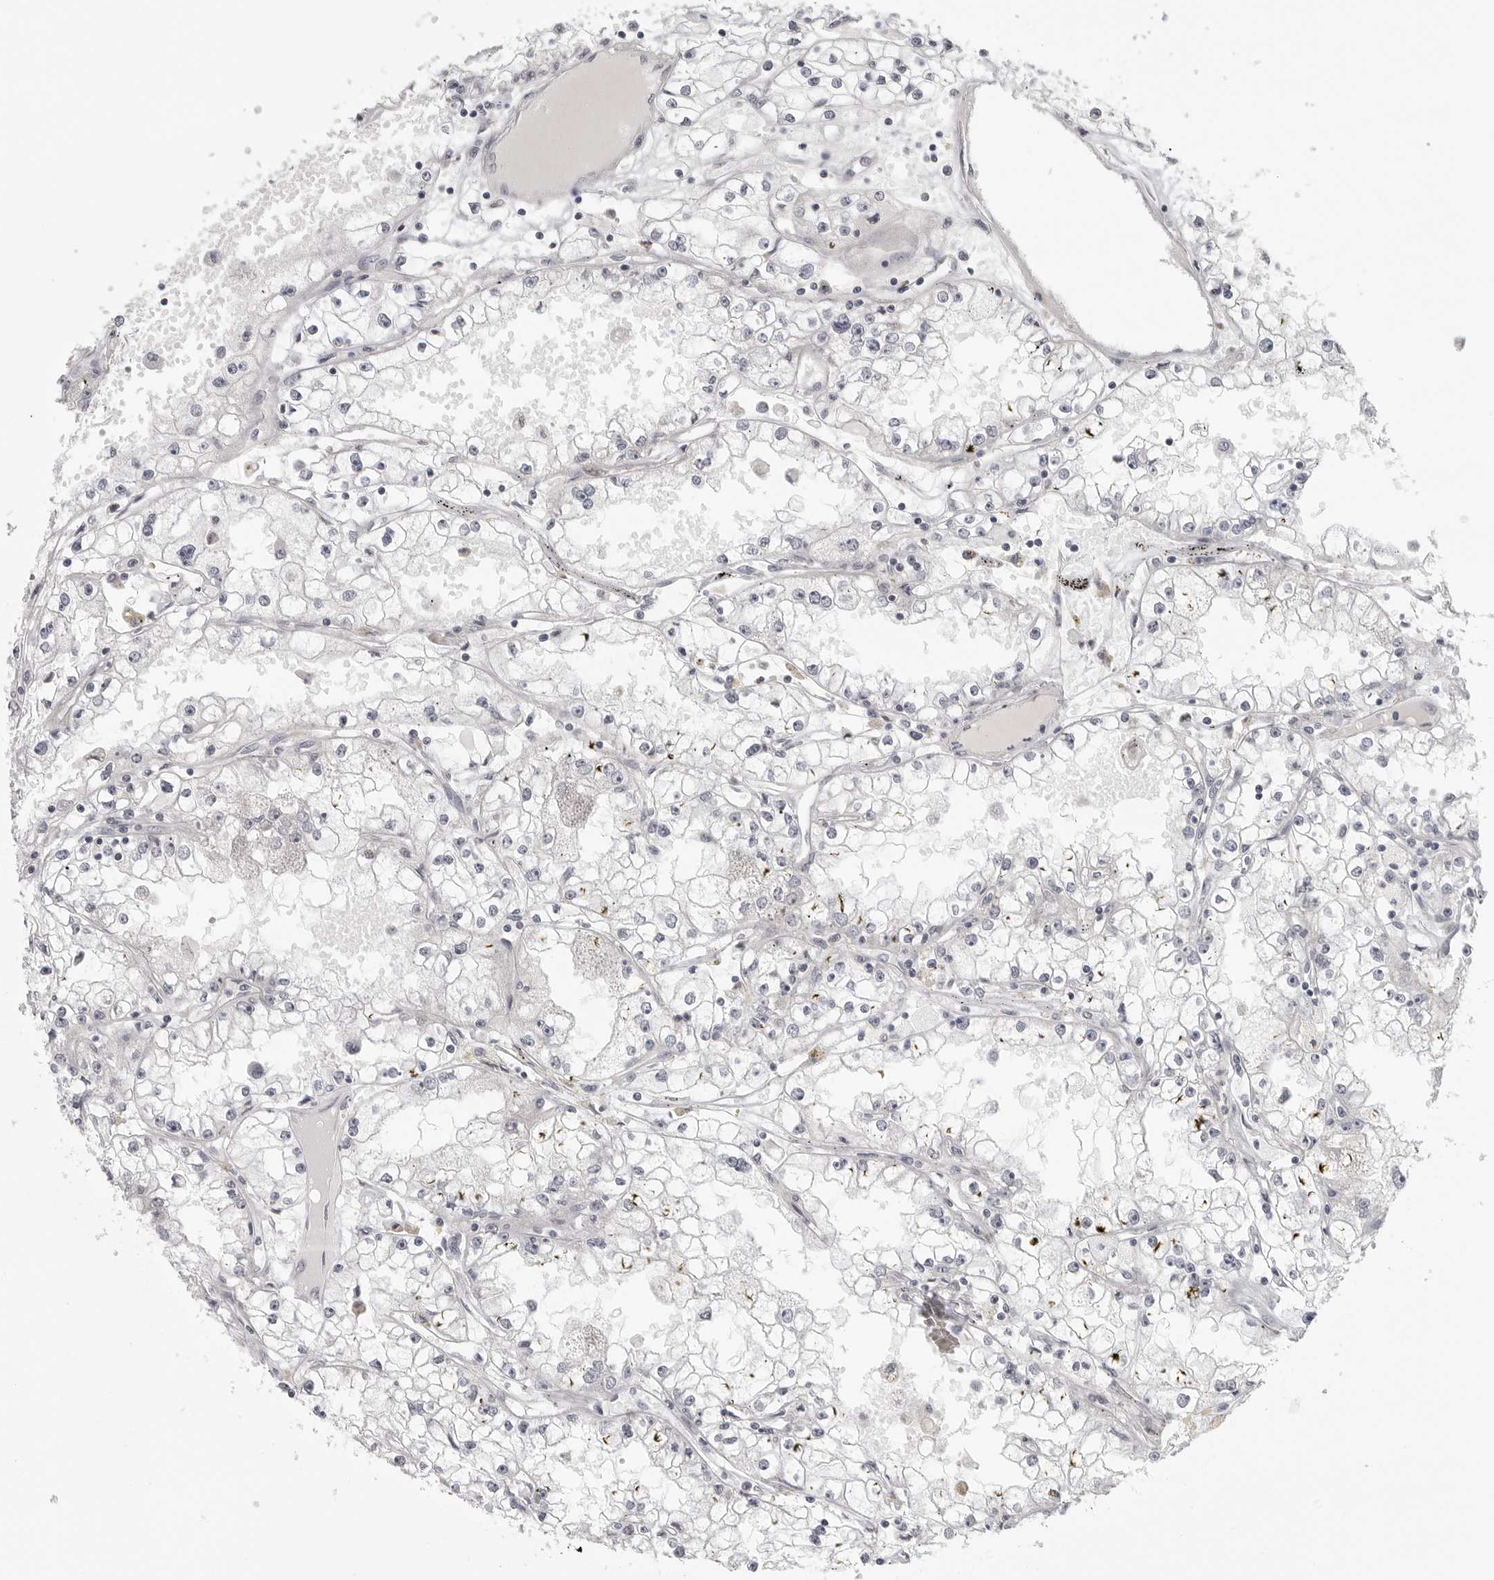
{"staining": {"intensity": "negative", "quantity": "none", "location": "none"}, "tissue": "renal cancer", "cell_type": "Tumor cells", "image_type": "cancer", "snomed": [{"axis": "morphology", "description": "Adenocarcinoma, NOS"}, {"axis": "topography", "description": "Kidney"}], "caption": "An immunohistochemistry (IHC) photomicrograph of renal adenocarcinoma is shown. There is no staining in tumor cells of renal adenocarcinoma.", "gene": "TUT4", "patient": {"sex": "male", "age": 56}}